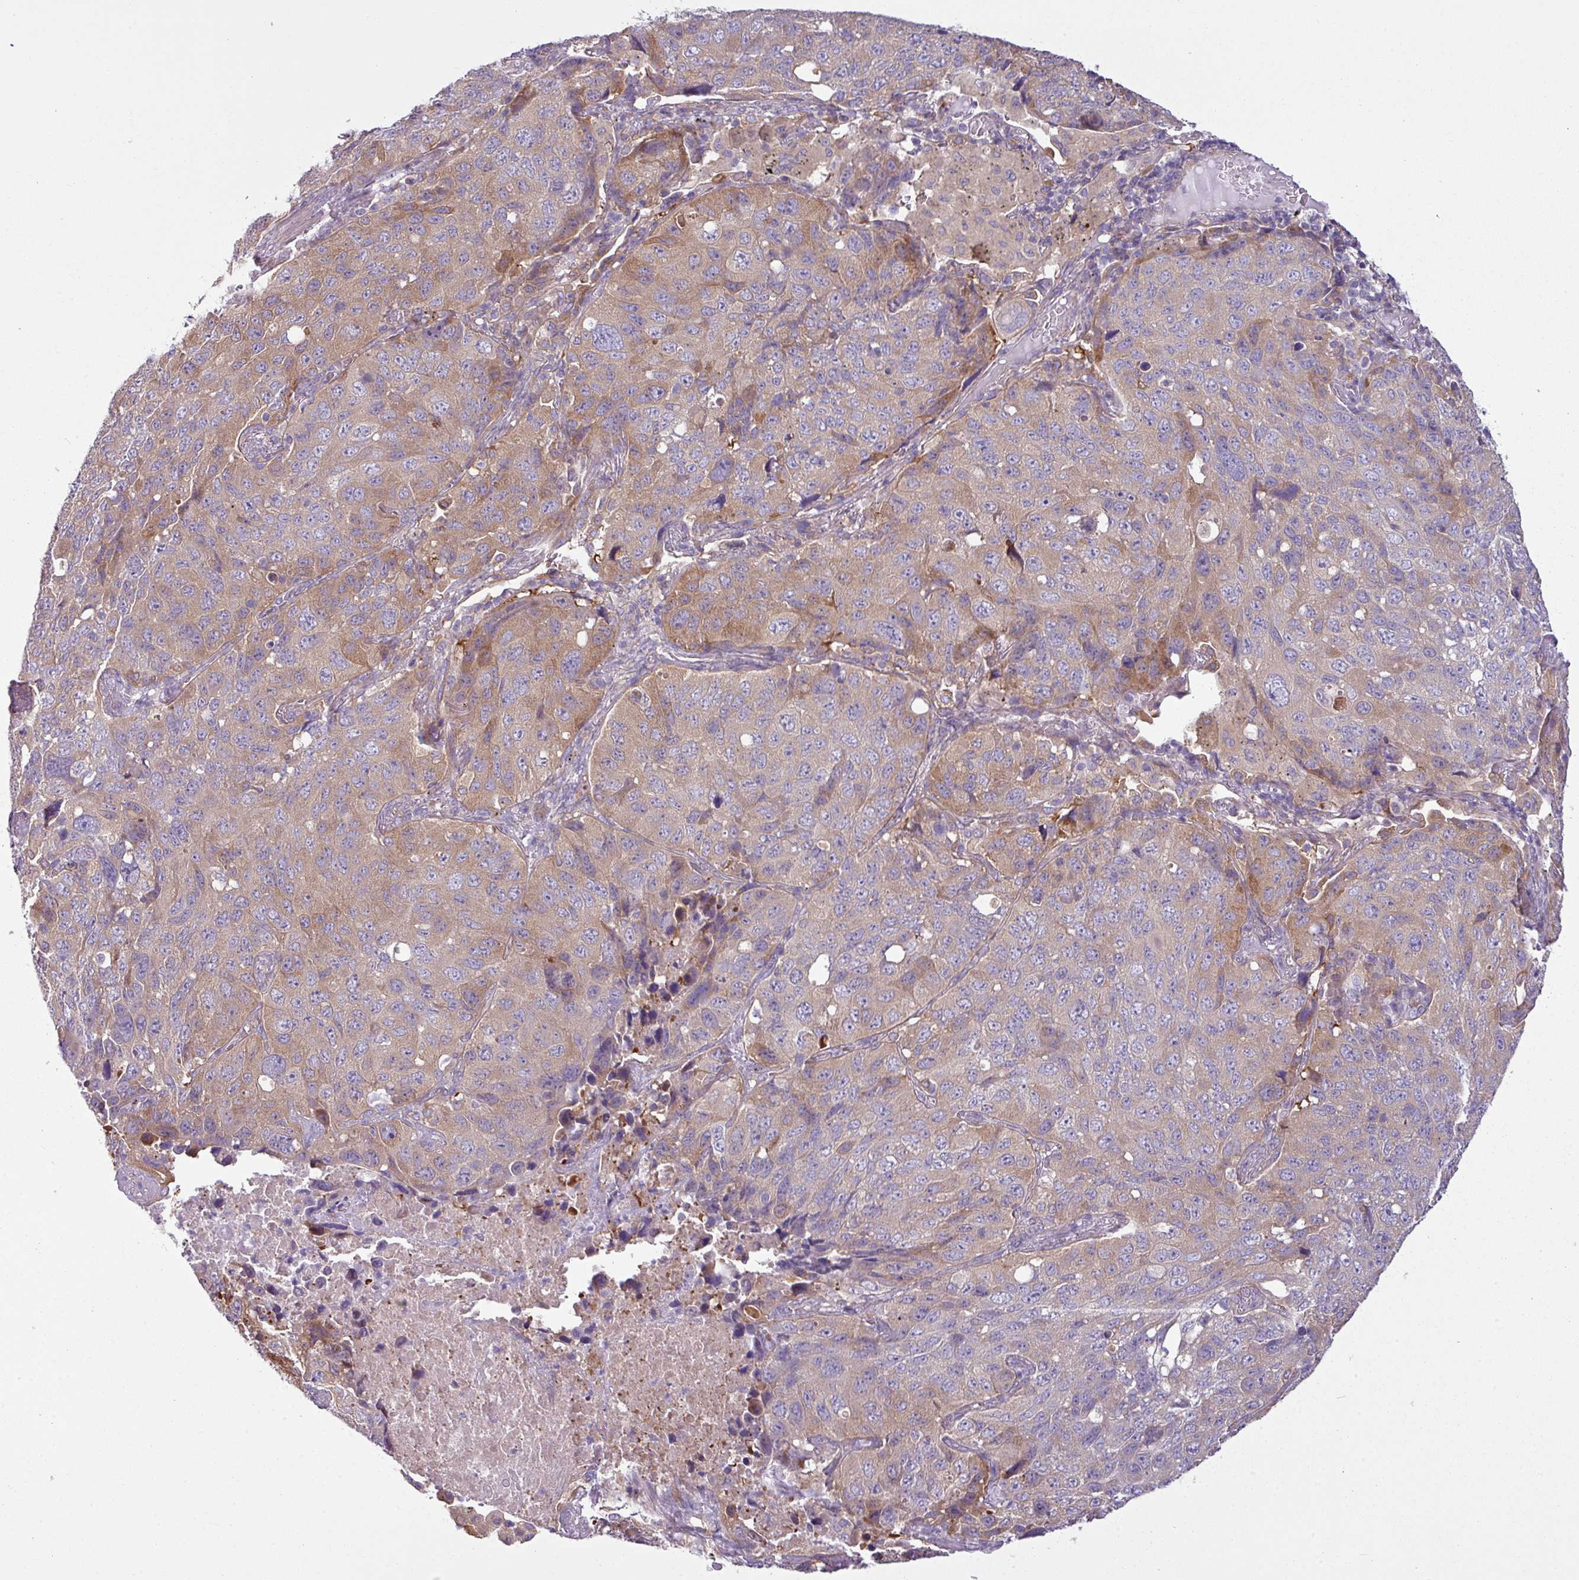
{"staining": {"intensity": "moderate", "quantity": "<25%", "location": "cytoplasmic/membranous"}, "tissue": "lung cancer", "cell_type": "Tumor cells", "image_type": "cancer", "snomed": [{"axis": "morphology", "description": "Squamous cell carcinoma, NOS"}, {"axis": "topography", "description": "Lung"}], "caption": "Protein staining demonstrates moderate cytoplasmic/membranous staining in approximately <25% of tumor cells in lung cancer.", "gene": "CAMK2B", "patient": {"sex": "male", "age": 60}}